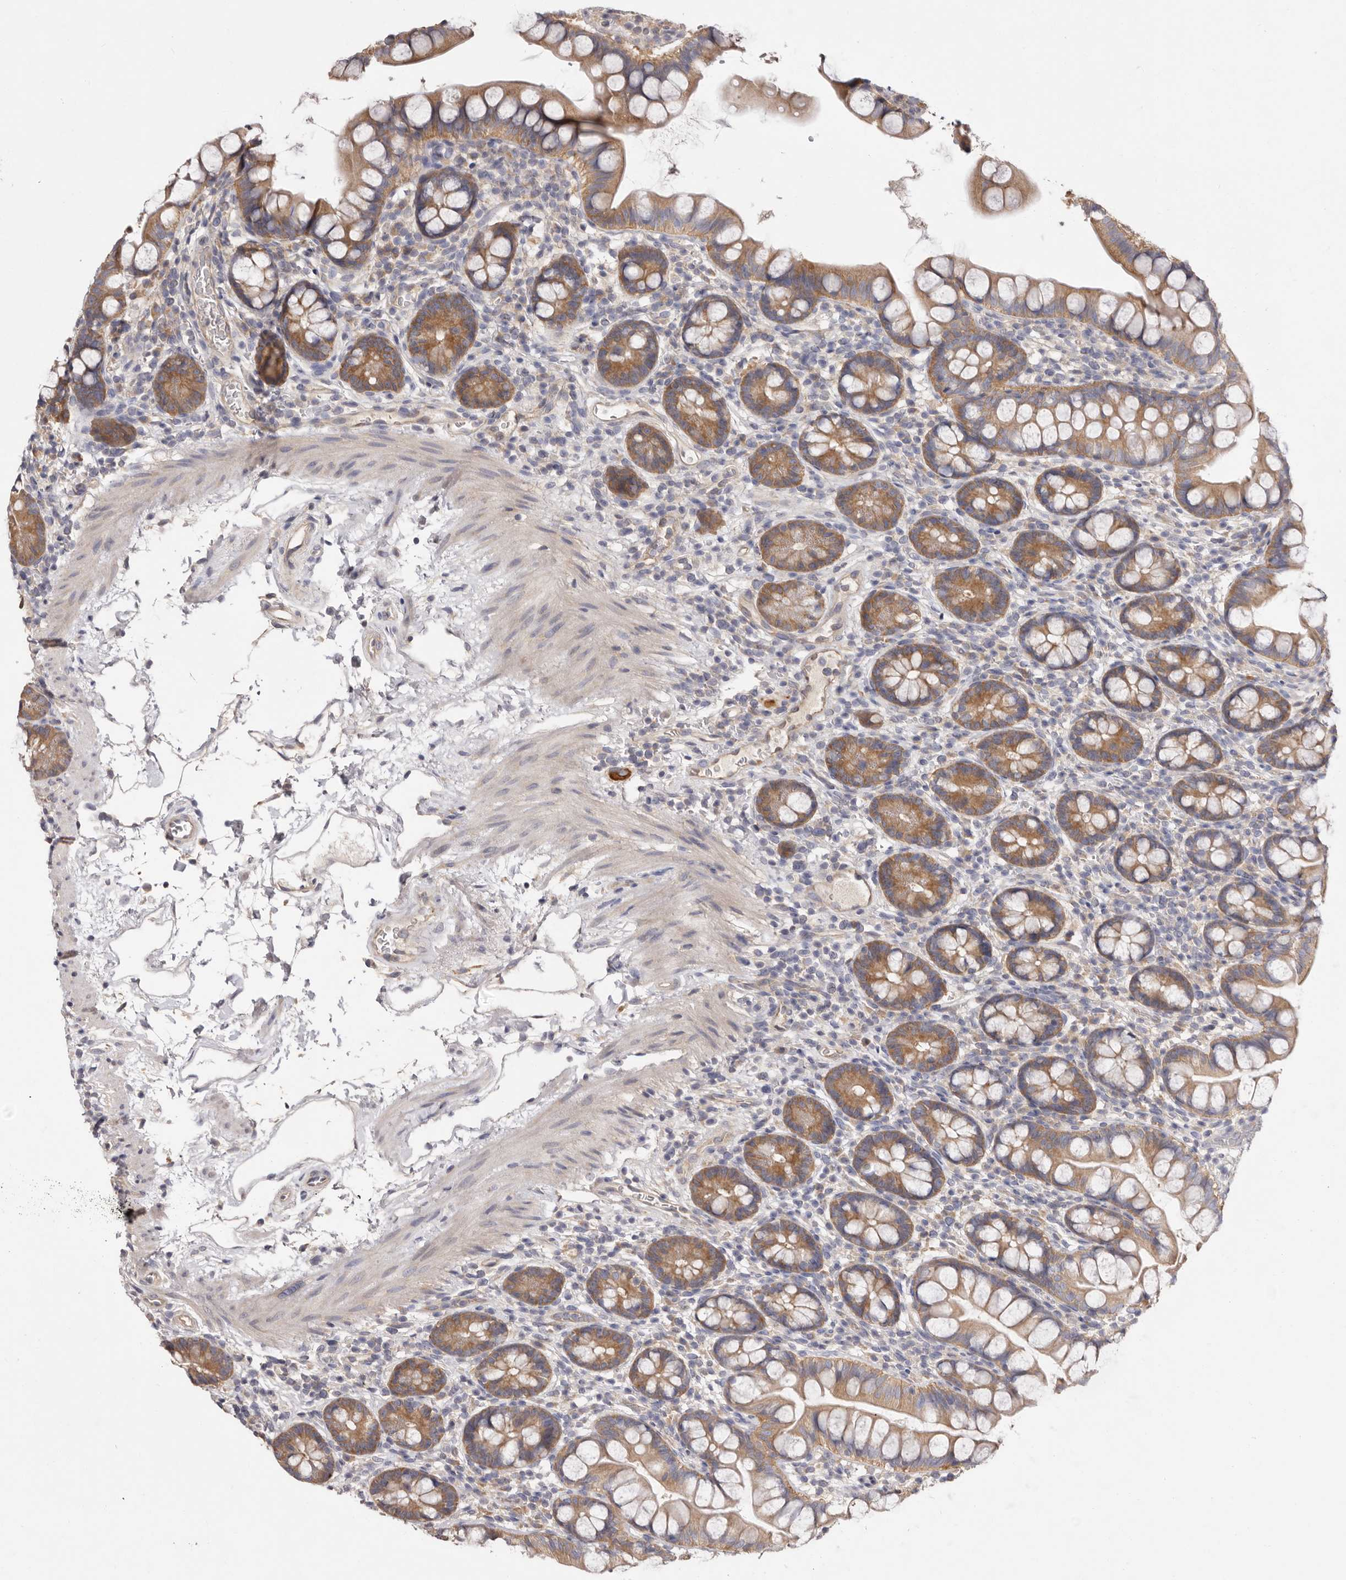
{"staining": {"intensity": "moderate", "quantity": ">75%", "location": "cytoplasmic/membranous"}, "tissue": "small intestine", "cell_type": "Glandular cells", "image_type": "normal", "snomed": [{"axis": "morphology", "description": "Normal tissue, NOS"}, {"axis": "topography", "description": "Small intestine"}], "caption": "Protein analysis of unremarkable small intestine reveals moderate cytoplasmic/membranous positivity in about >75% of glandular cells. (DAB (3,3'-diaminobenzidine) = brown stain, brightfield microscopy at high magnification).", "gene": "FAM167B", "patient": {"sex": "female", "age": 84}}